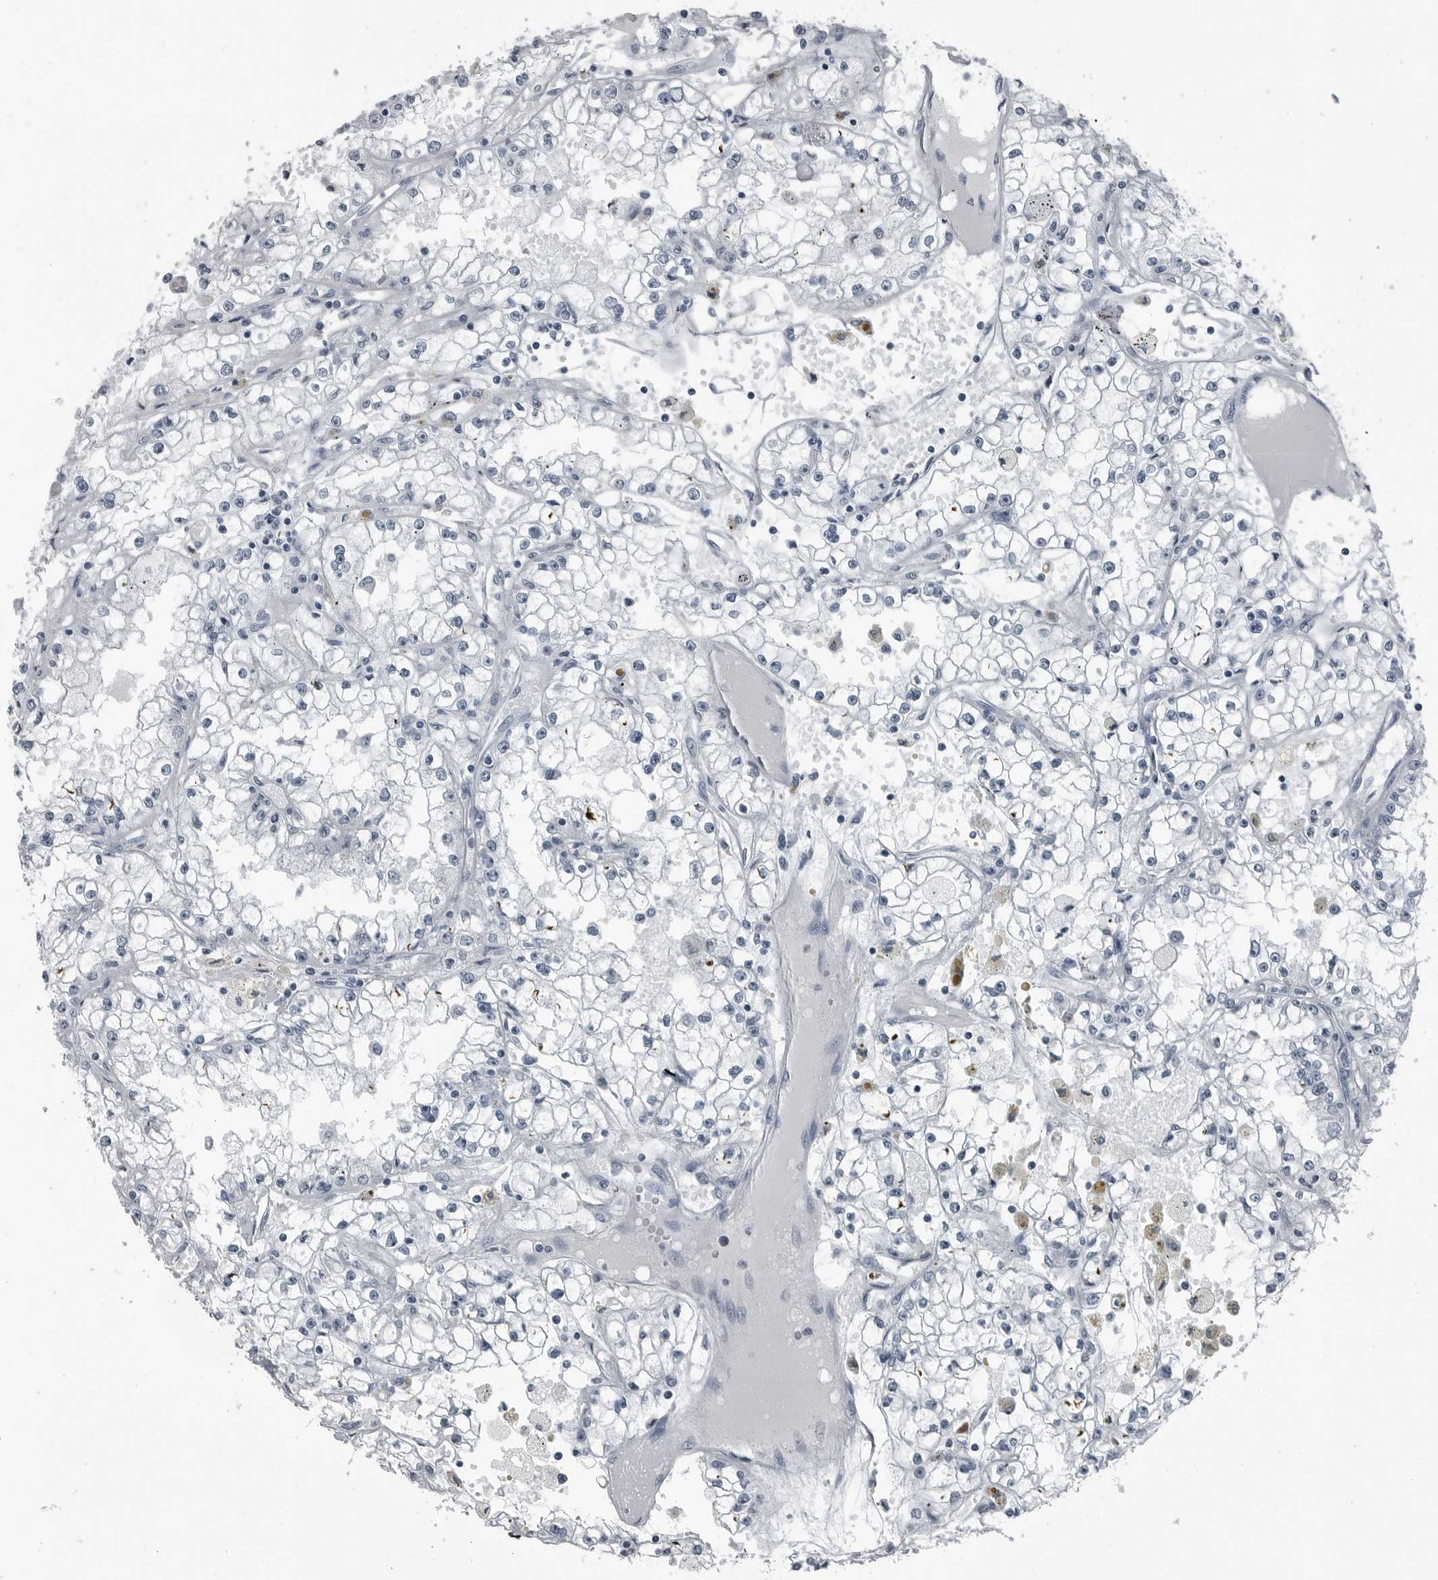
{"staining": {"intensity": "negative", "quantity": "none", "location": "none"}, "tissue": "renal cancer", "cell_type": "Tumor cells", "image_type": "cancer", "snomed": [{"axis": "morphology", "description": "Adenocarcinoma, NOS"}, {"axis": "topography", "description": "Kidney"}], "caption": "Immunohistochemical staining of renal adenocarcinoma shows no significant expression in tumor cells.", "gene": "GAK", "patient": {"sex": "male", "age": 56}}